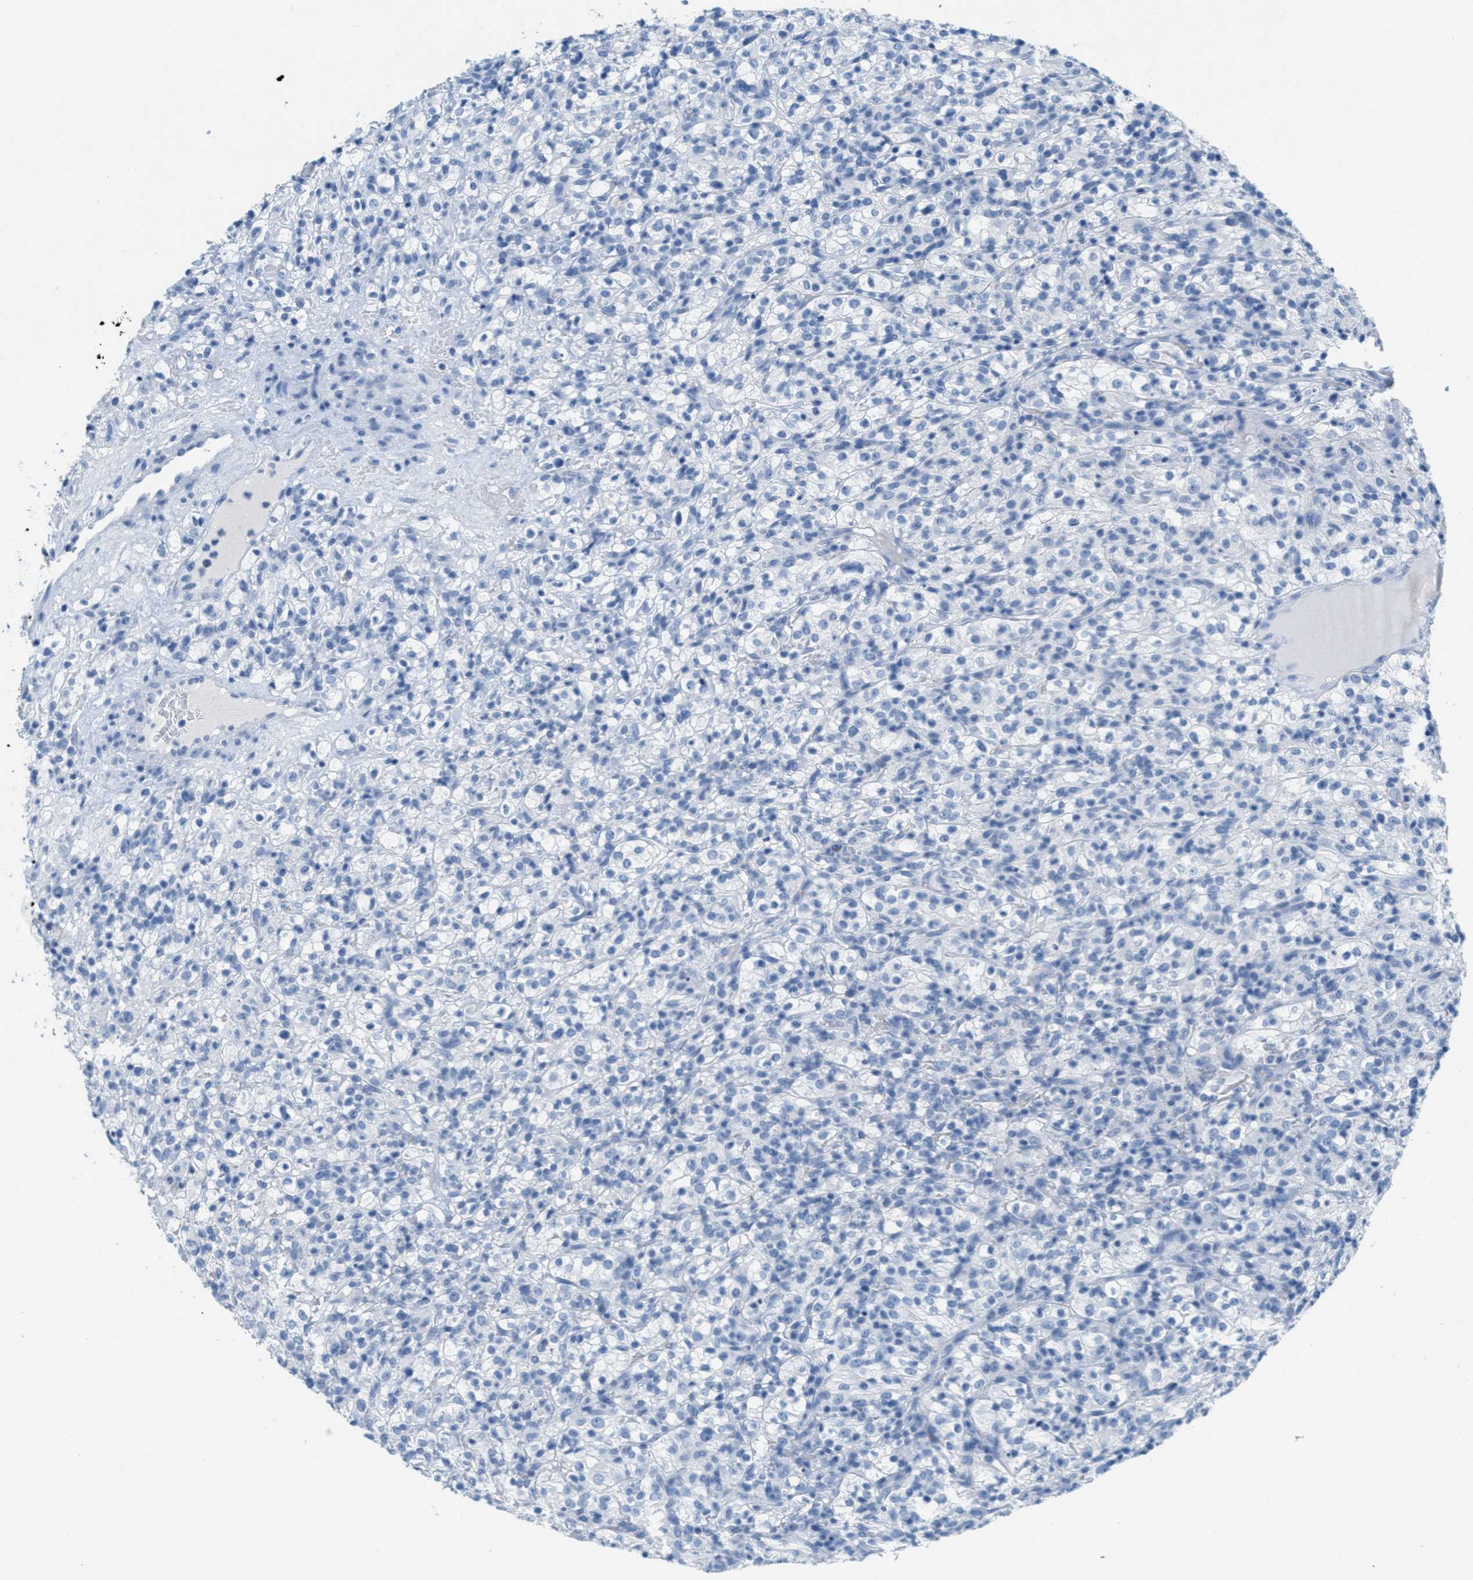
{"staining": {"intensity": "negative", "quantity": "none", "location": "none"}, "tissue": "renal cancer", "cell_type": "Tumor cells", "image_type": "cancer", "snomed": [{"axis": "morphology", "description": "Normal tissue, NOS"}, {"axis": "morphology", "description": "Adenocarcinoma, NOS"}, {"axis": "topography", "description": "Kidney"}], "caption": "Protein analysis of renal cancer demonstrates no significant positivity in tumor cells.", "gene": "GPM6A", "patient": {"sex": "female", "age": 72}}